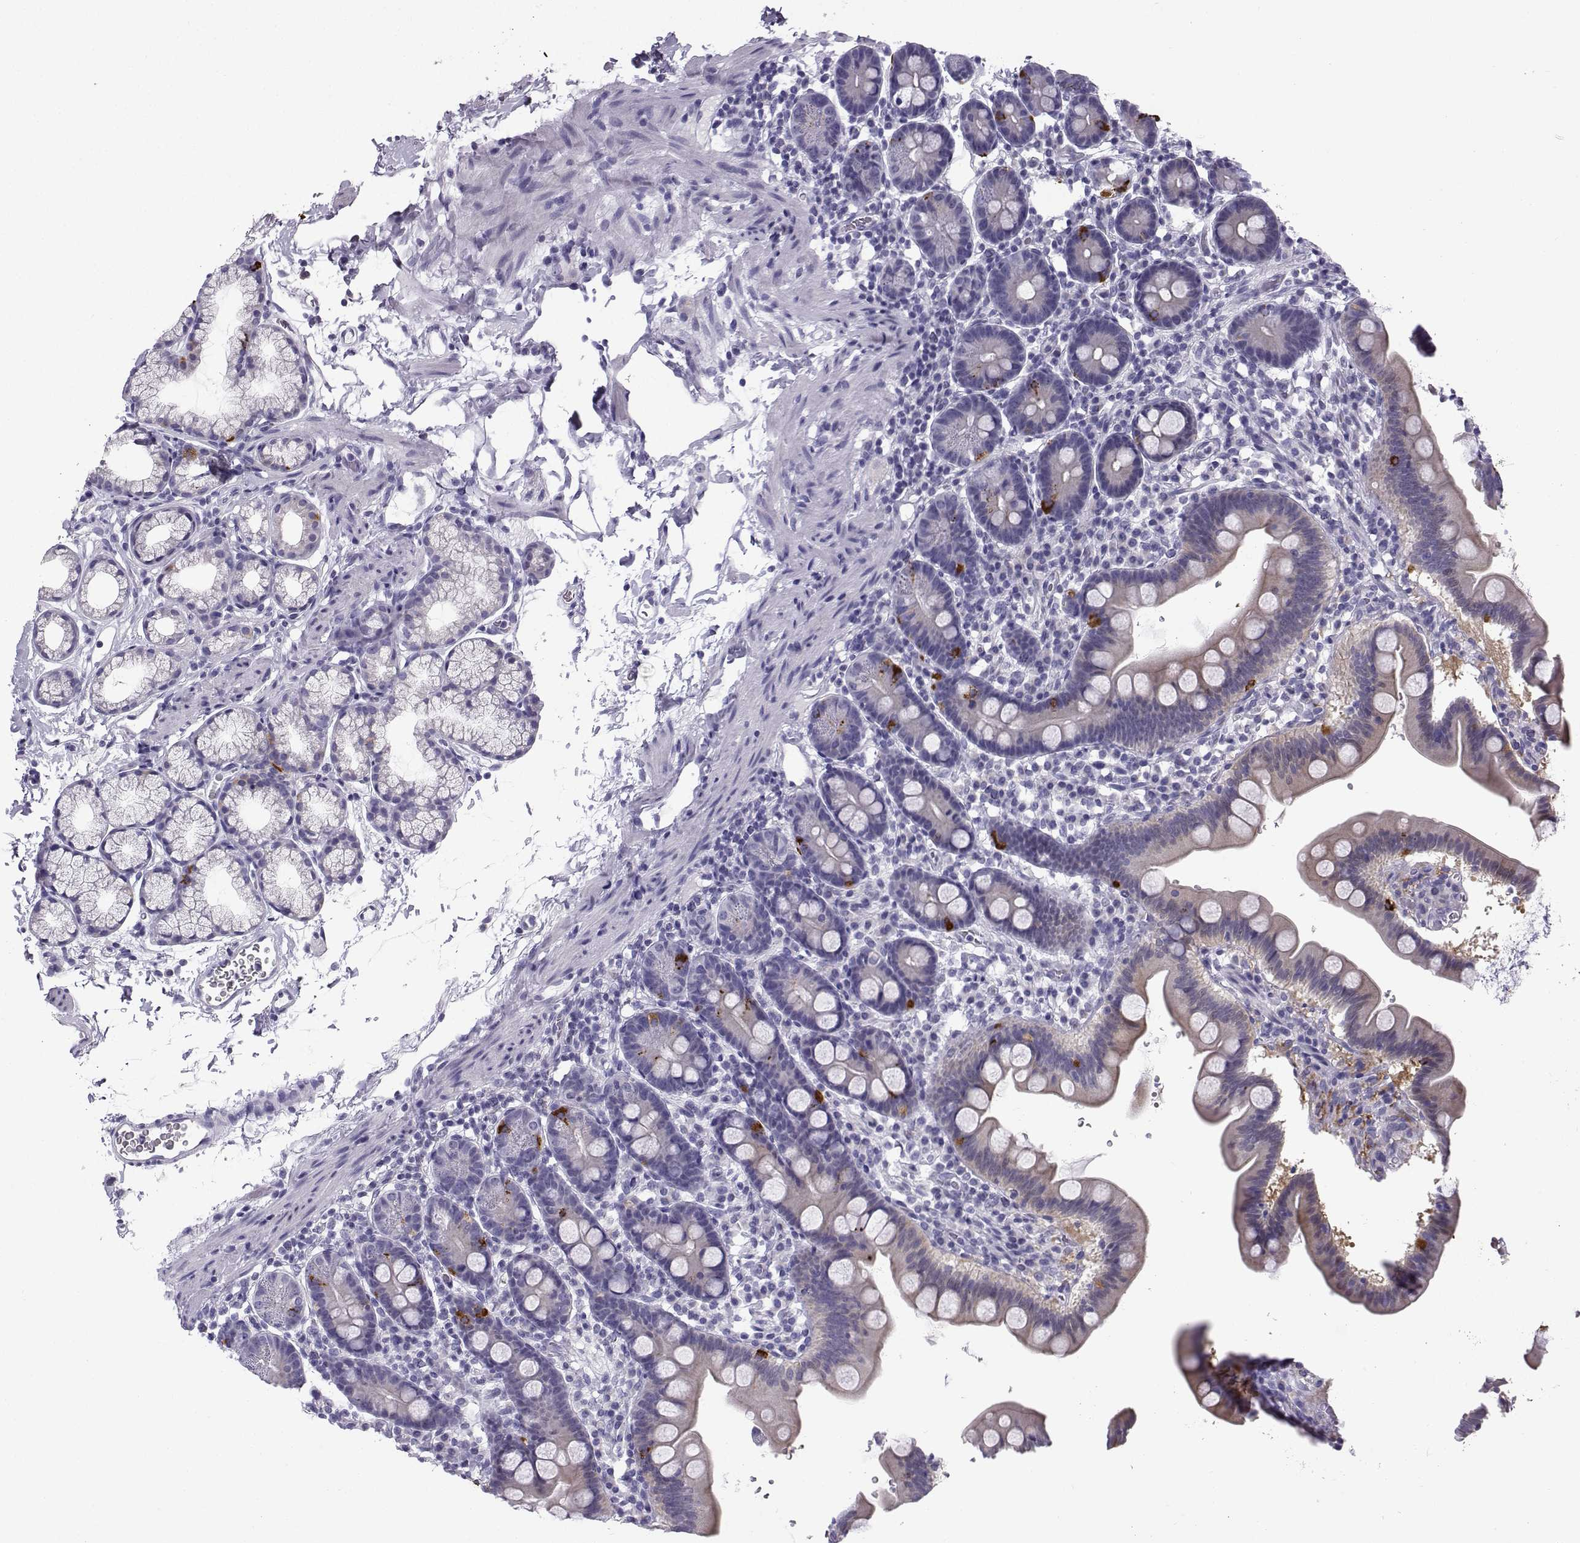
{"staining": {"intensity": "strong", "quantity": "<25%", "location": "cytoplasmic/membranous"}, "tissue": "duodenum", "cell_type": "Glandular cells", "image_type": "normal", "snomed": [{"axis": "morphology", "description": "Normal tissue, NOS"}, {"axis": "topography", "description": "Duodenum"}], "caption": "A medium amount of strong cytoplasmic/membranous staining is present in approximately <25% of glandular cells in unremarkable duodenum.", "gene": "ZBTB8B", "patient": {"sex": "male", "age": 59}}